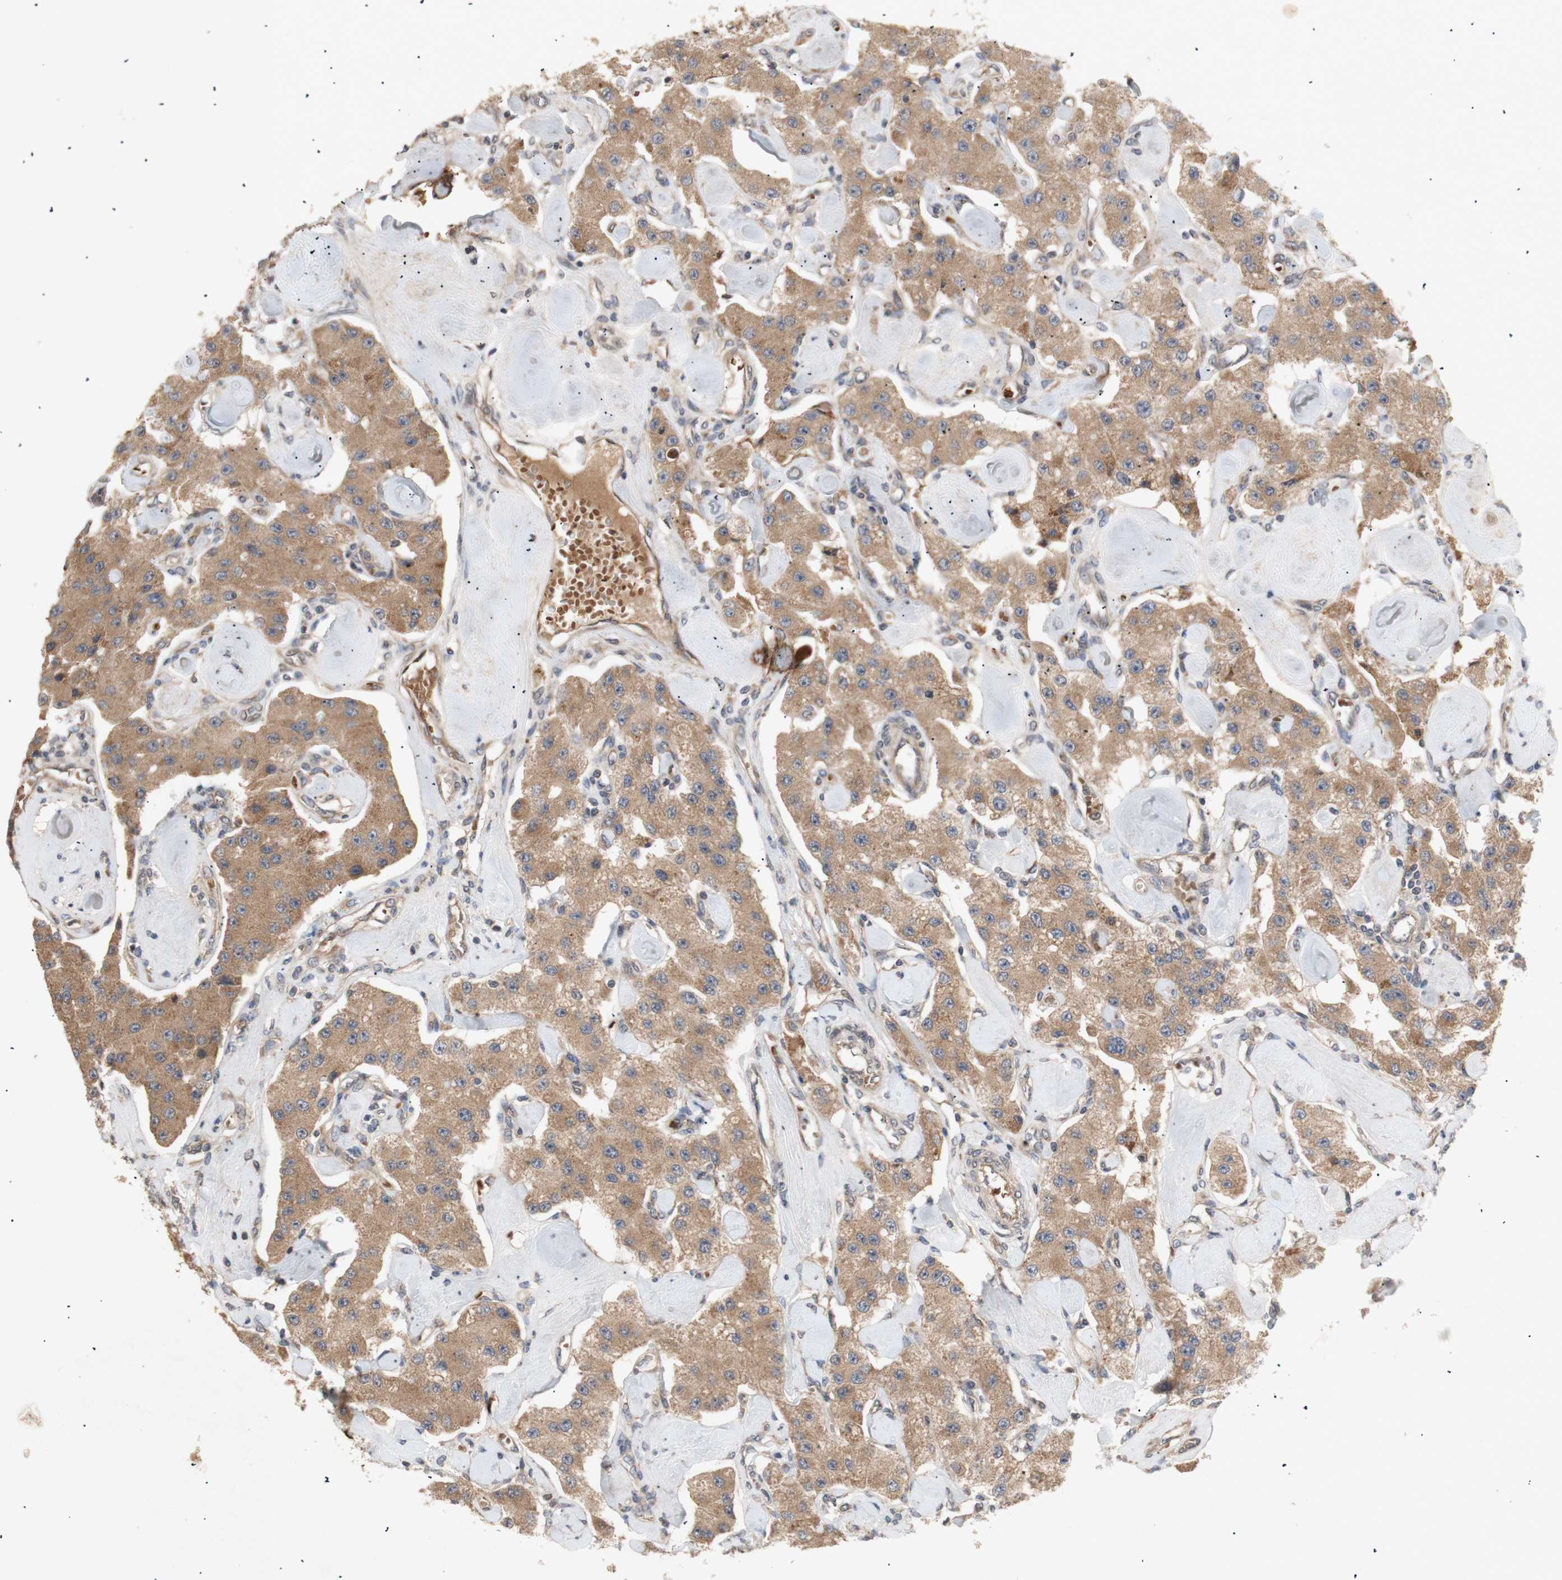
{"staining": {"intensity": "moderate", "quantity": ">75%", "location": "cytoplasmic/membranous"}, "tissue": "carcinoid", "cell_type": "Tumor cells", "image_type": "cancer", "snomed": [{"axis": "morphology", "description": "Carcinoid, malignant, NOS"}, {"axis": "topography", "description": "Pancreas"}], "caption": "The photomicrograph exhibits a brown stain indicating the presence of a protein in the cytoplasmic/membranous of tumor cells in carcinoid (malignant).", "gene": "PKN1", "patient": {"sex": "male", "age": 41}}